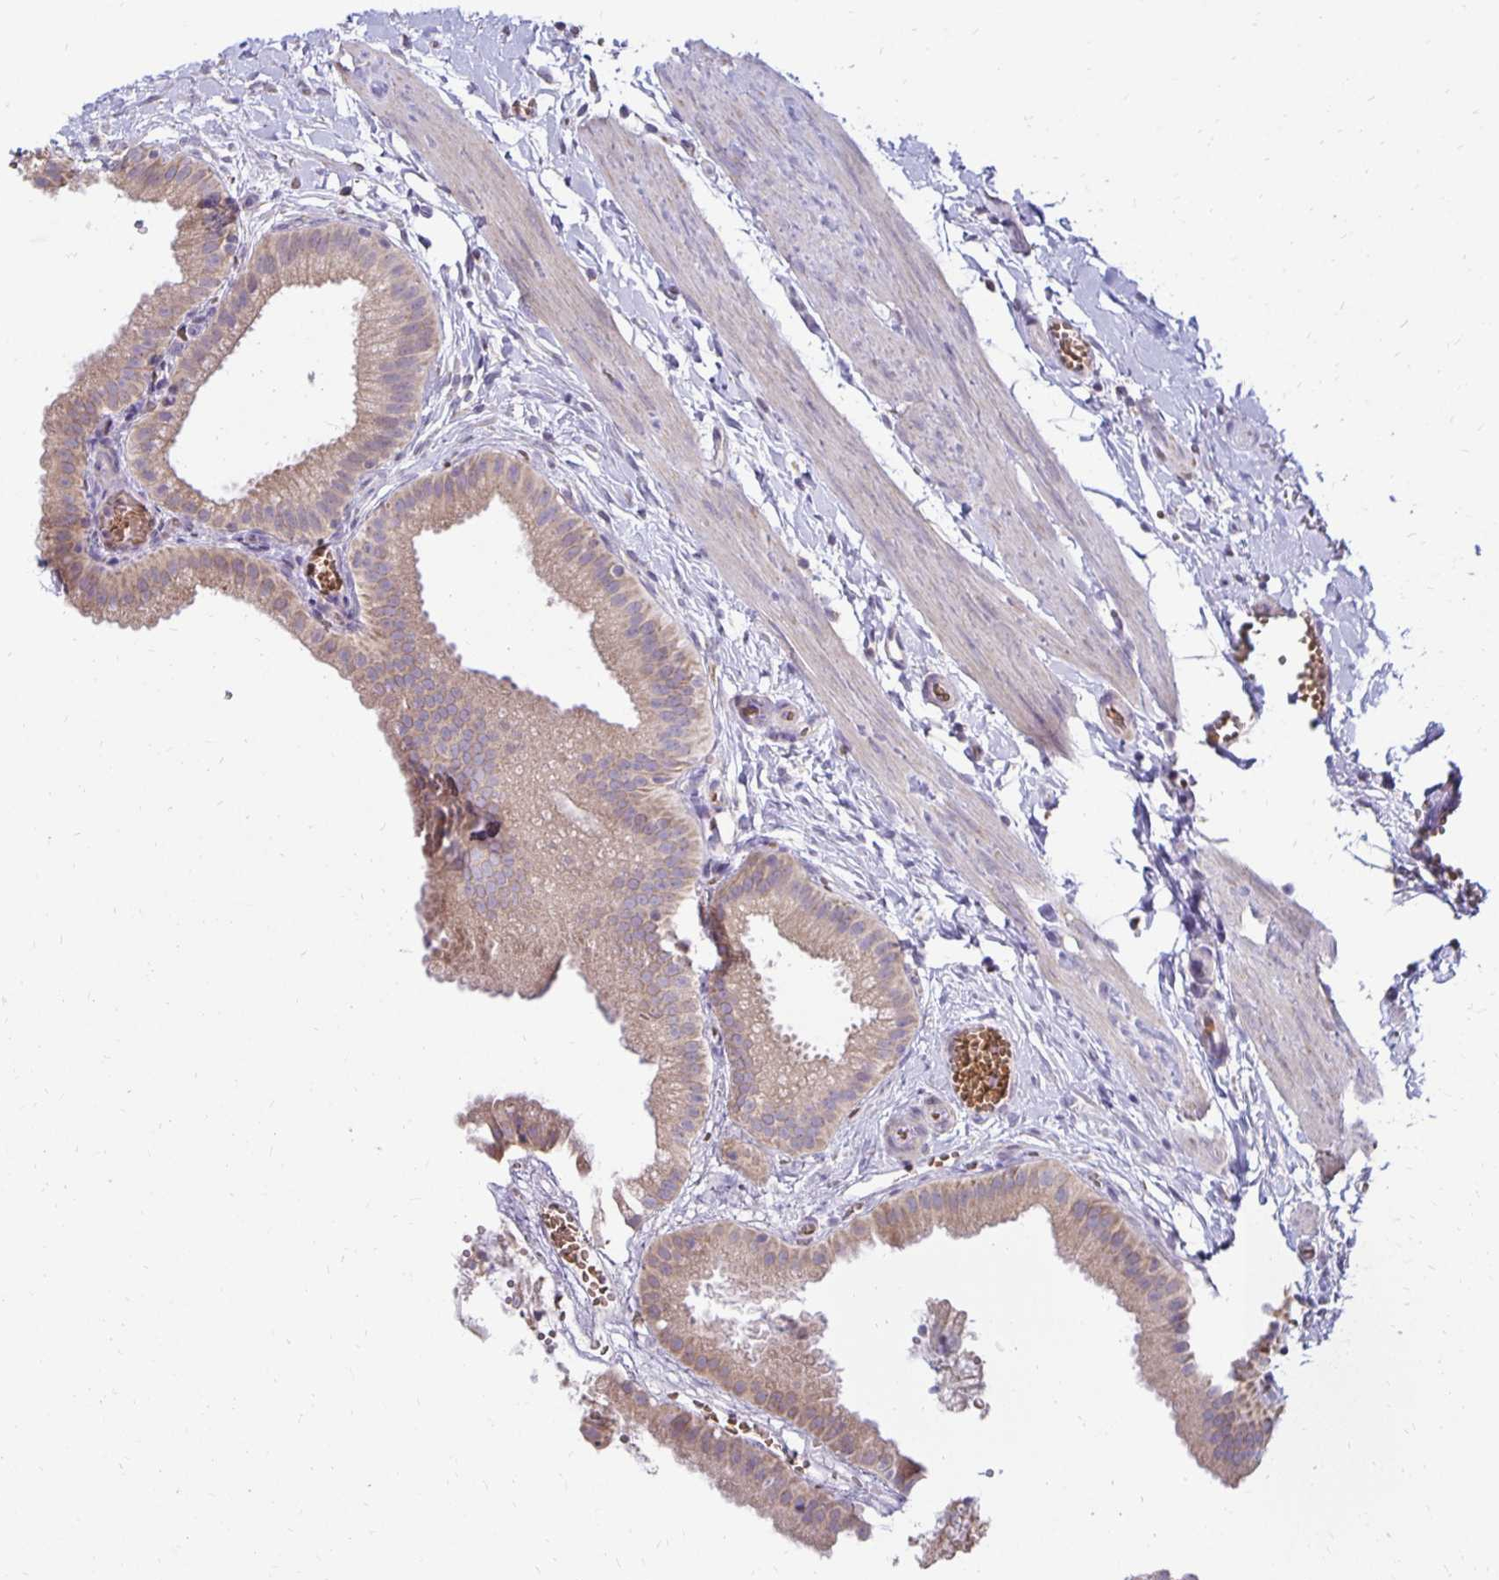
{"staining": {"intensity": "weak", "quantity": ">75%", "location": "cytoplasmic/membranous"}, "tissue": "gallbladder", "cell_type": "Glandular cells", "image_type": "normal", "snomed": [{"axis": "morphology", "description": "Normal tissue, NOS"}, {"axis": "topography", "description": "Gallbladder"}], "caption": "IHC (DAB) staining of benign human gallbladder demonstrates weak cytoplasmic/membranous protein expression in about >75% of glandular cells.", "gene": "FN3K", "patient": {"sex": "female", "age": 63}}